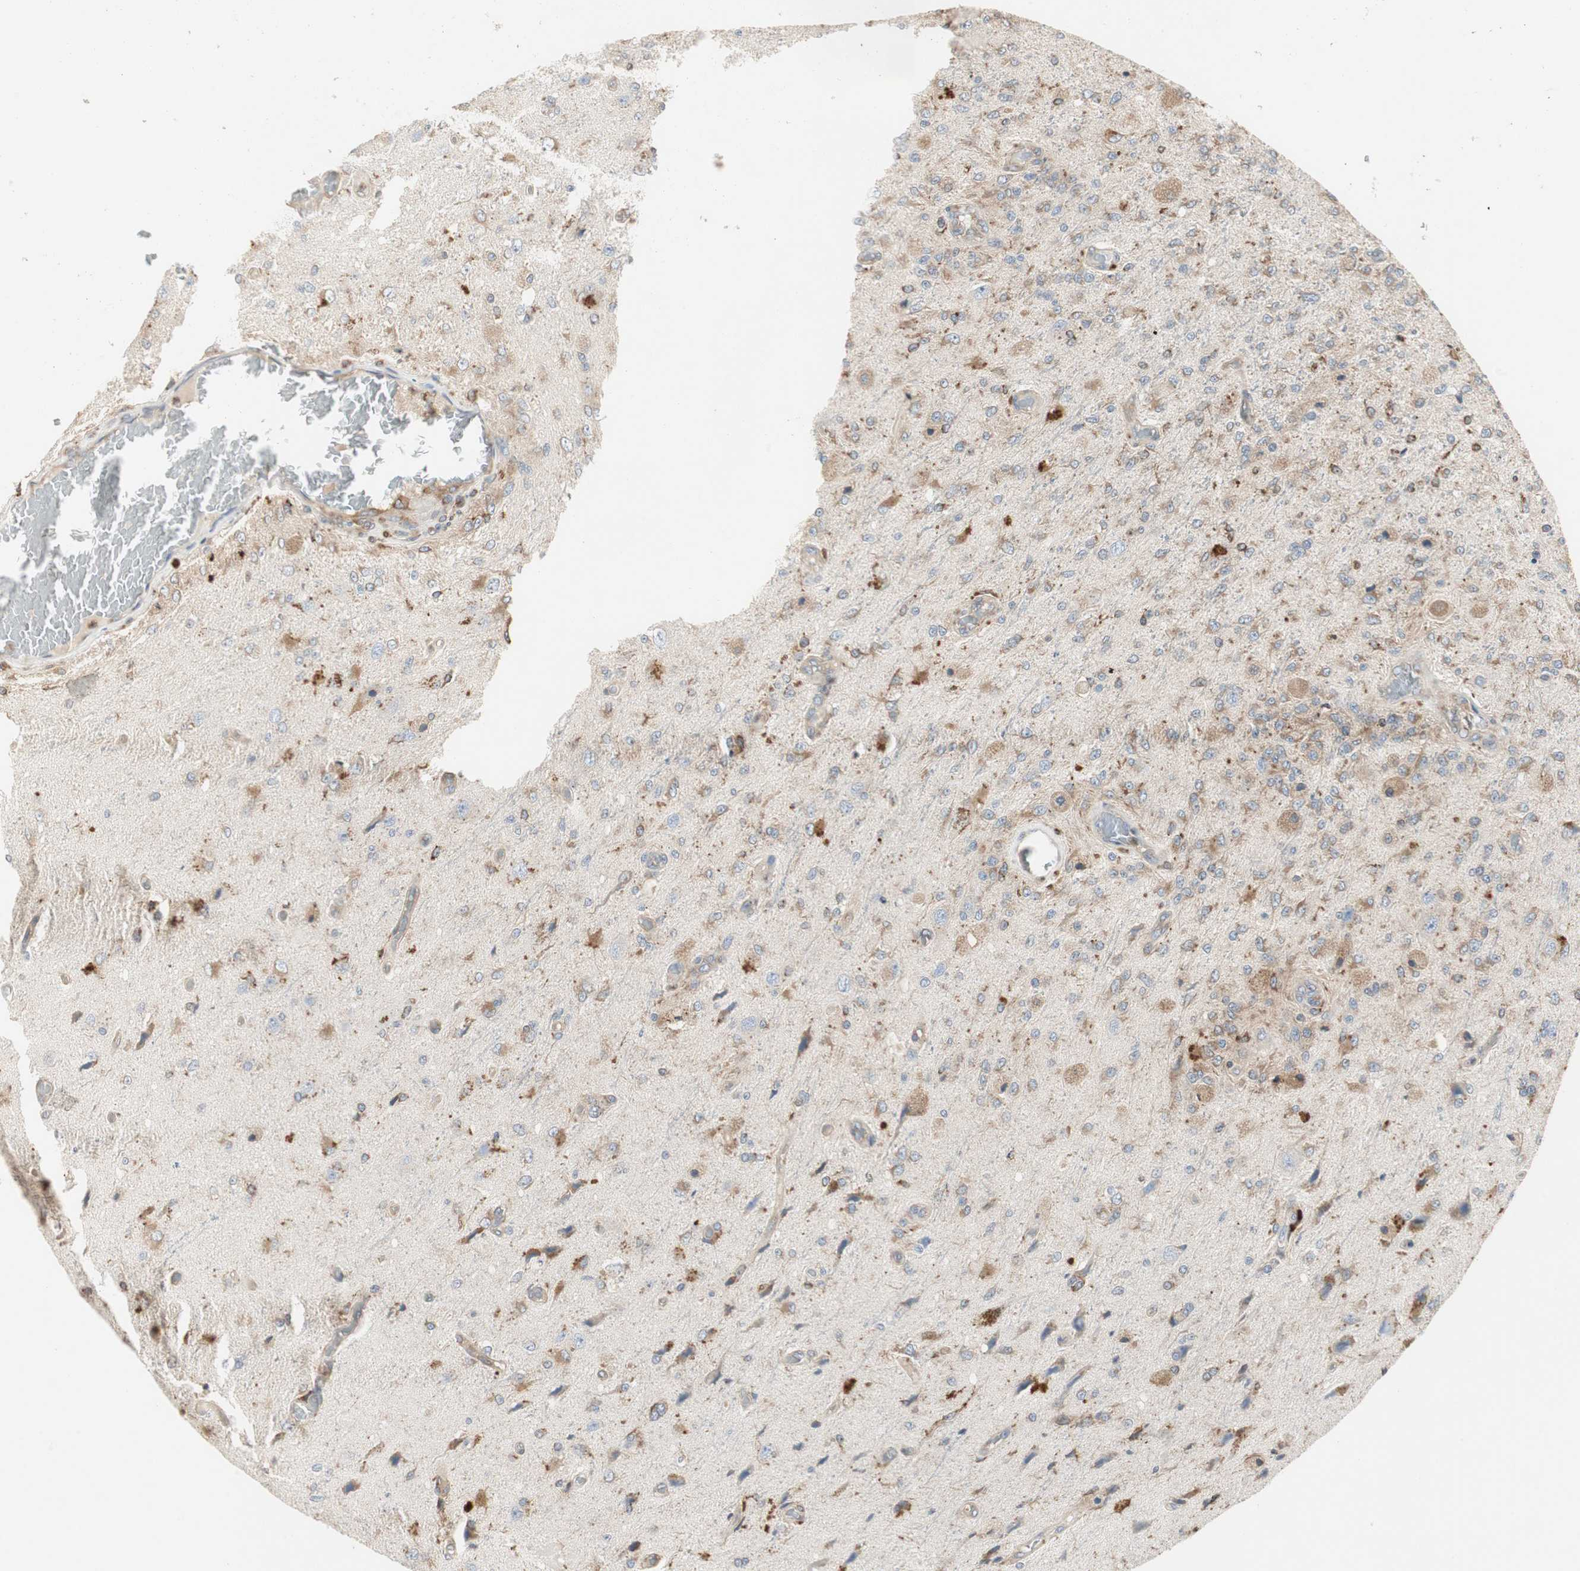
{"staining": {"intensity": "moderate", "quantity": ">75%", "location": "cytoplasmic/membranous"}, "tissue": "glioma", "cell_type": "Tumor cells", "image_type": "cancer", "snomed": [{"axis": "morphology", "description": "Normal tissue, NOS"}, {"axis": "morphology", "description": "Glioma, malignant, High grade"}, {"axis": "topography", "description": "Cerebral cortex"}], "caption": "Malignant high-grade glioma was stained to show a protein in brown. There is medium levels of moderate cytoplasmic/membranous expression in approximately >75% of tumor cells. (brown staining indicates protein expression, while blue staining denotes nuclei).", "gene": "H6PD", "patient": {"sex": "male", "age": 77}}